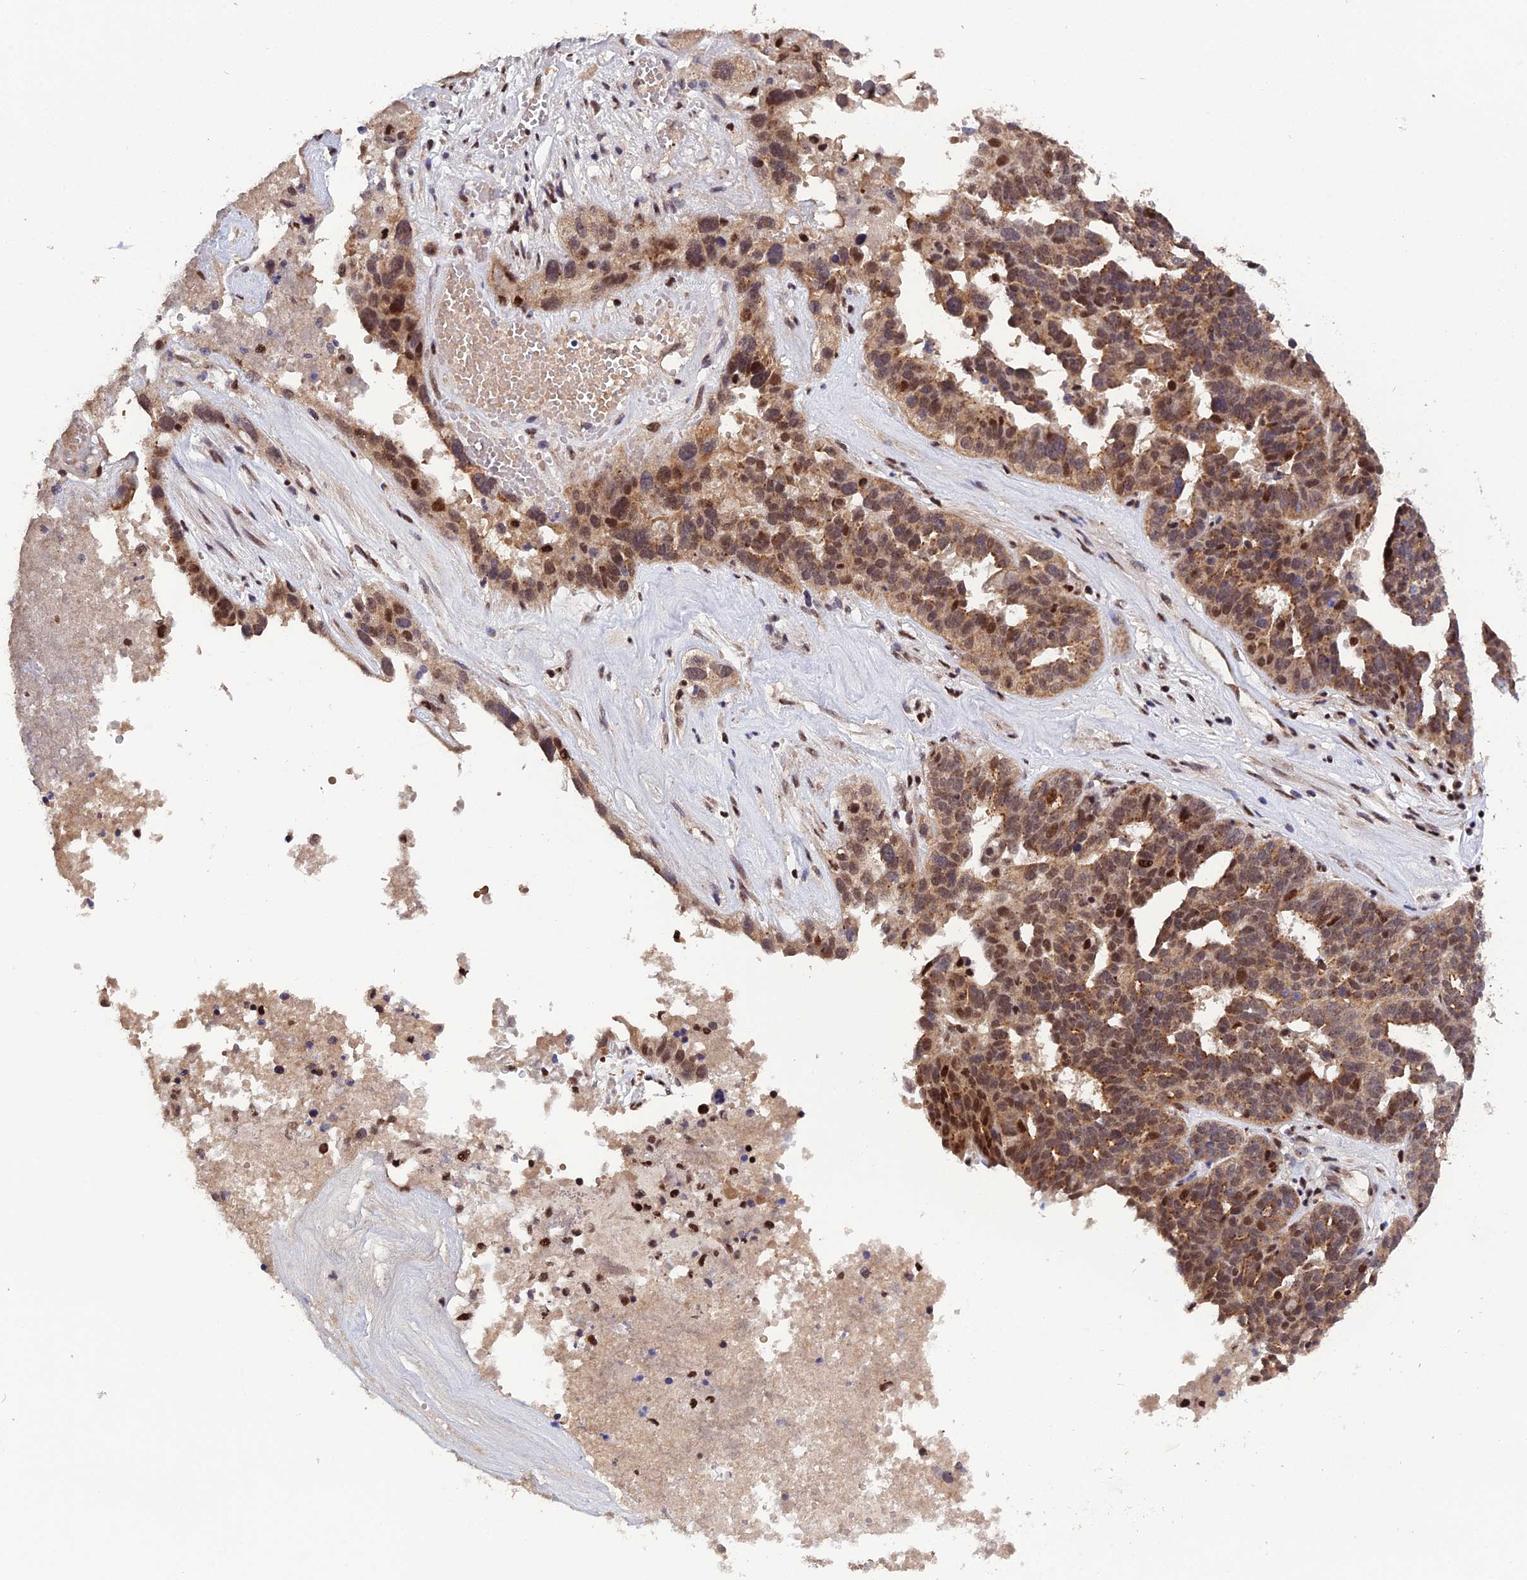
{"staining": {"intensity": "moderate", "quantity": ">75%", "location": "nuclear"}, "tissue": "ovarian cancer", "cell_type": "Tumor cells", "image_type": "cancer", "snomed": [{"axis": "morphology", "description": "Cystadenocarcinoma, serous, NOS"}, {"axis": "topography", "description": "Ovary"}], "caption": "IHC staining of ovarian serous cystadenocarcinoma, which displays medium levels of moderate nuclear positivity in about >75% of tumor cells indicating moderate nuclear protein positivity. The staining was performed using DAB (3,3'-diaminobenzidine) (brown) for protein detection and nuclei were counterstained in hematoxylin (blue).", "gene": "ARL2", "patient": {"sex": "female", "age": 59}}